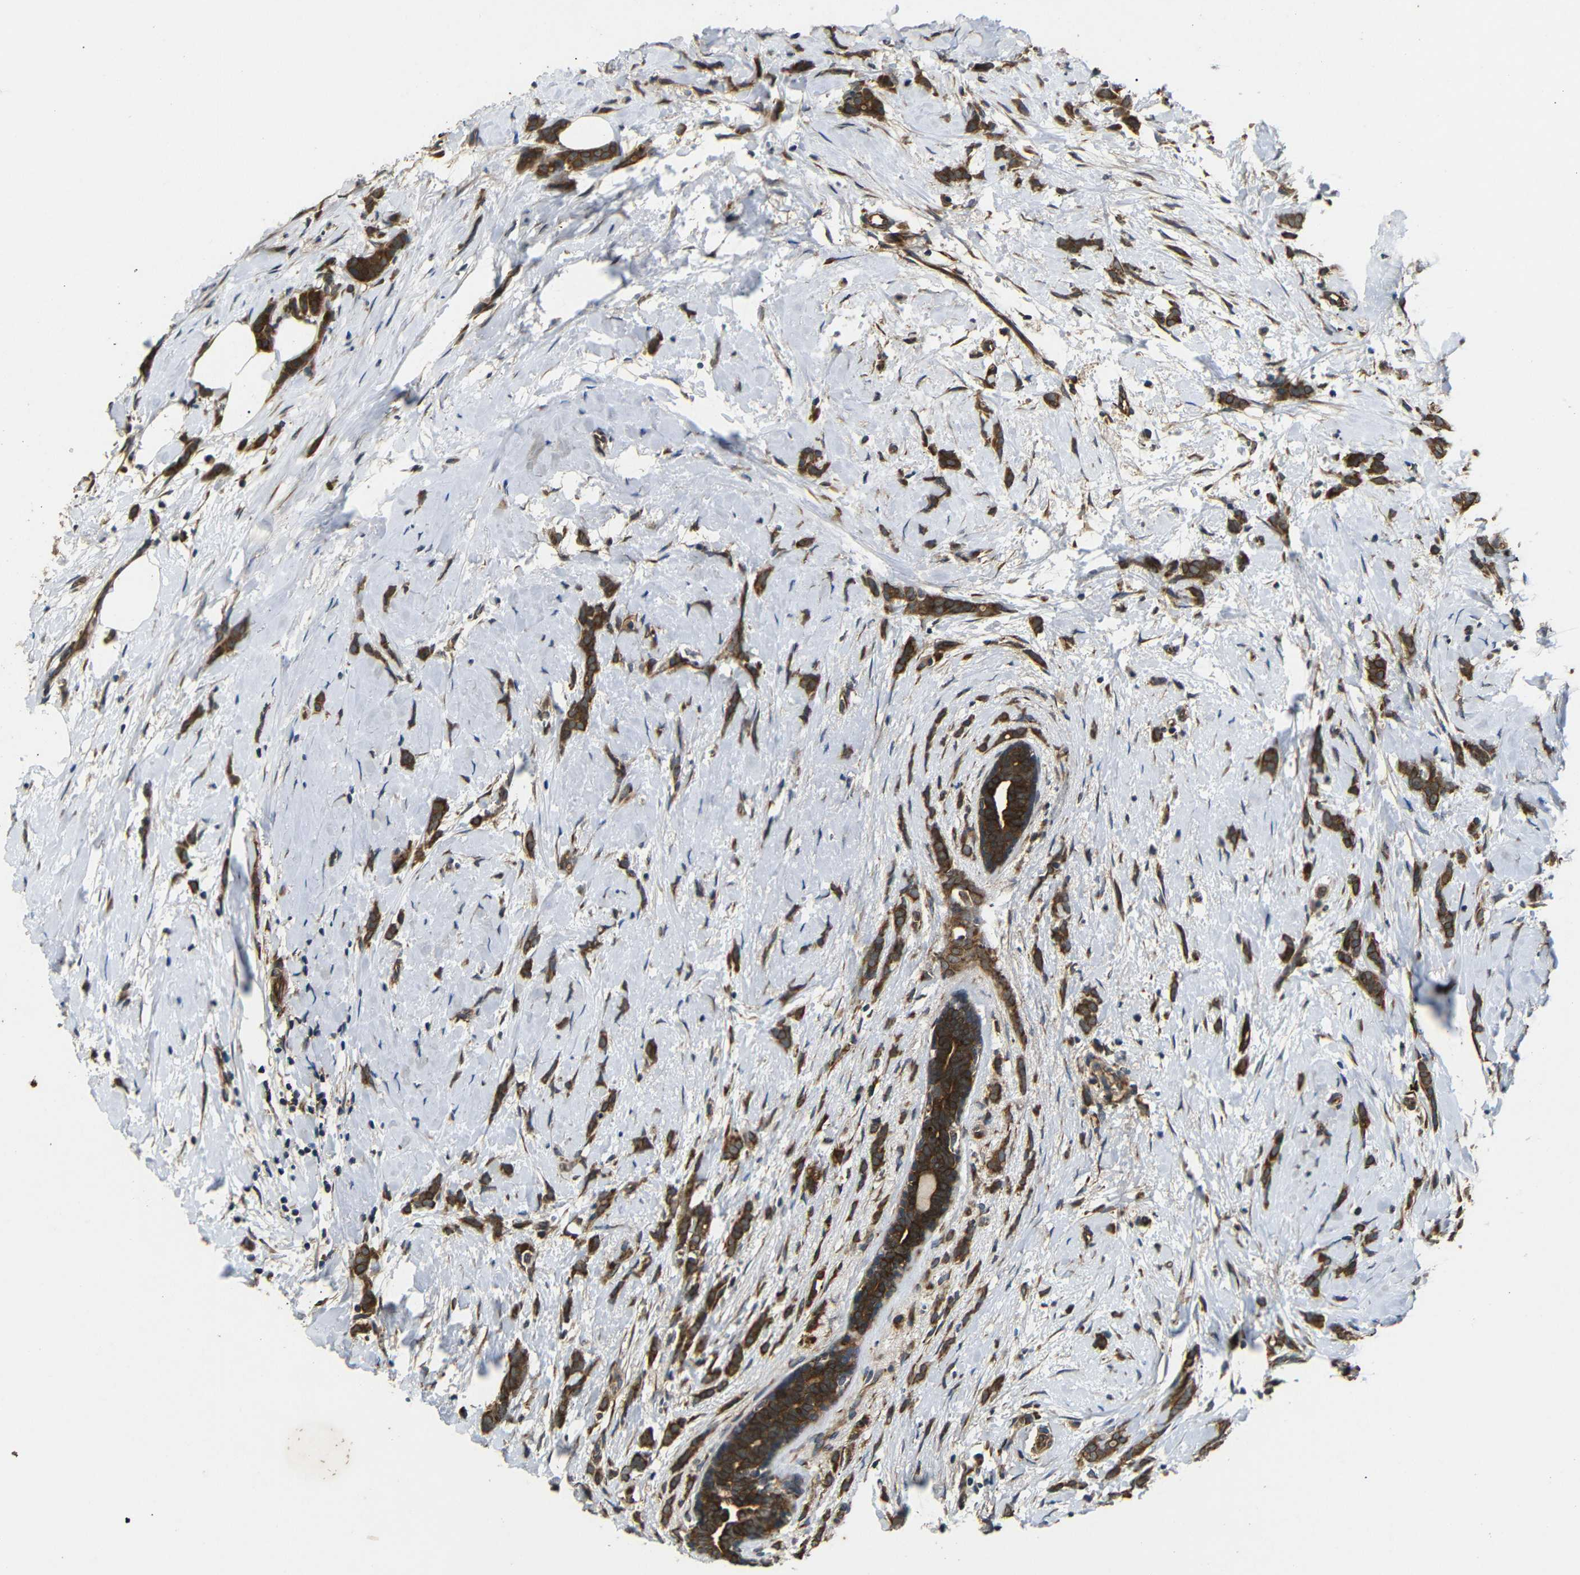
{"staining": {"intensity": "strong", "quantity": ">75%", "location": "cytoplasmic/membranous"}, "tissue": "breast cancer", "cell_type": "Tumor cells", "image_type": "cancer", "snomed": [{"axis": "morphology", "description": "Lobular carcinoma, in situ"}, {"axis": "morphology", "description": "Lobular carcinoma"}, {"axis": "topography", "description": "Breast"}], "caption": "DAB immunohistochemical staining of human breast cancer displays strong cytoplasmic/membranous protein staining in about >75% of tumor cells. (brown staining indicates protein expression, while blue staining denotes nuclei).", "gene": "TRPC1", "patient": {"sex": "female", "age": 41}}